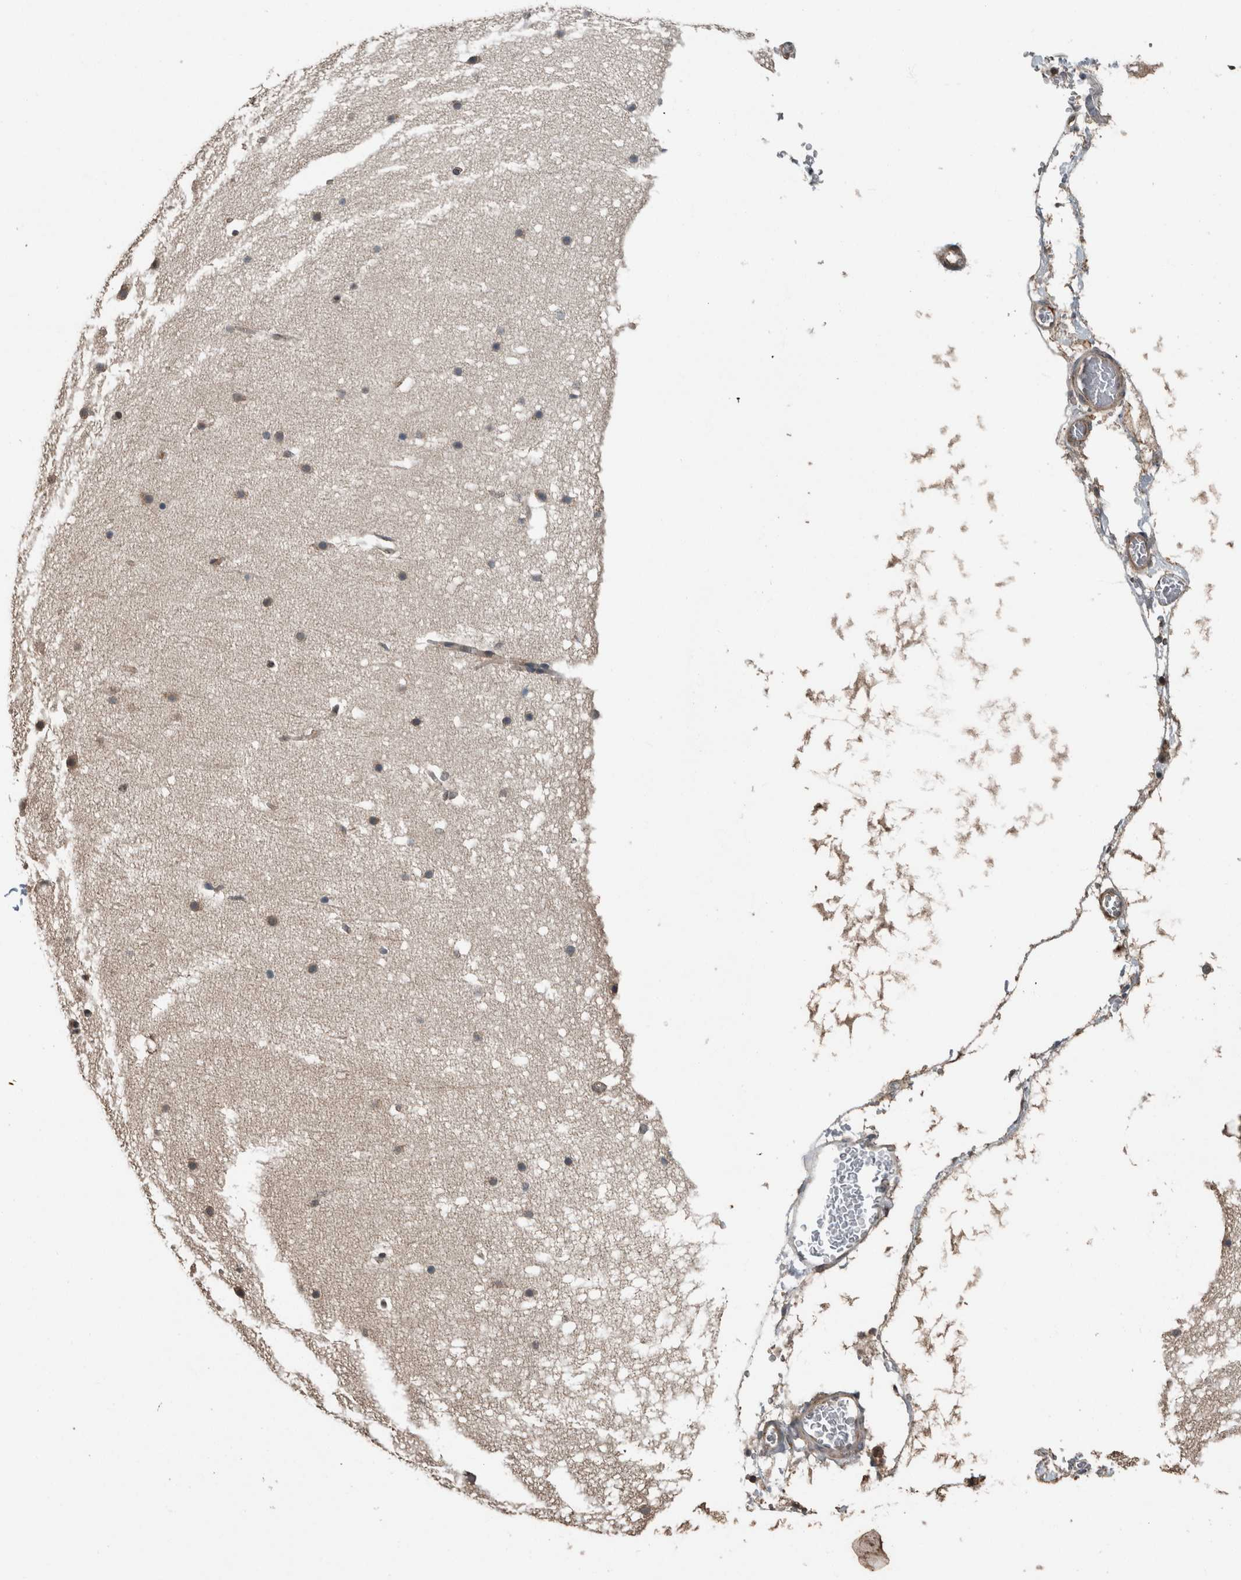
{"staining": {"intensity": "weak", "quantity": "25%-75%", "location": "cytoplasmic/membranous"}, "tissue": "cerebellum", "cell_type": "Cells in granular layer", "image_type": "normal", "snomed": [{"axis": "morphology", "description": "Normal tissue, NOS"}, {"axis": "topography", "description": "Cerebellum"}], "caption": "Cerebellum stained with IHC displays weak cytoplasmic/membranous expression in approximately 25%-75% of cells in granular layer.", "gene": "MYO1E", "patient": {"sex": "male", "age": 57}}